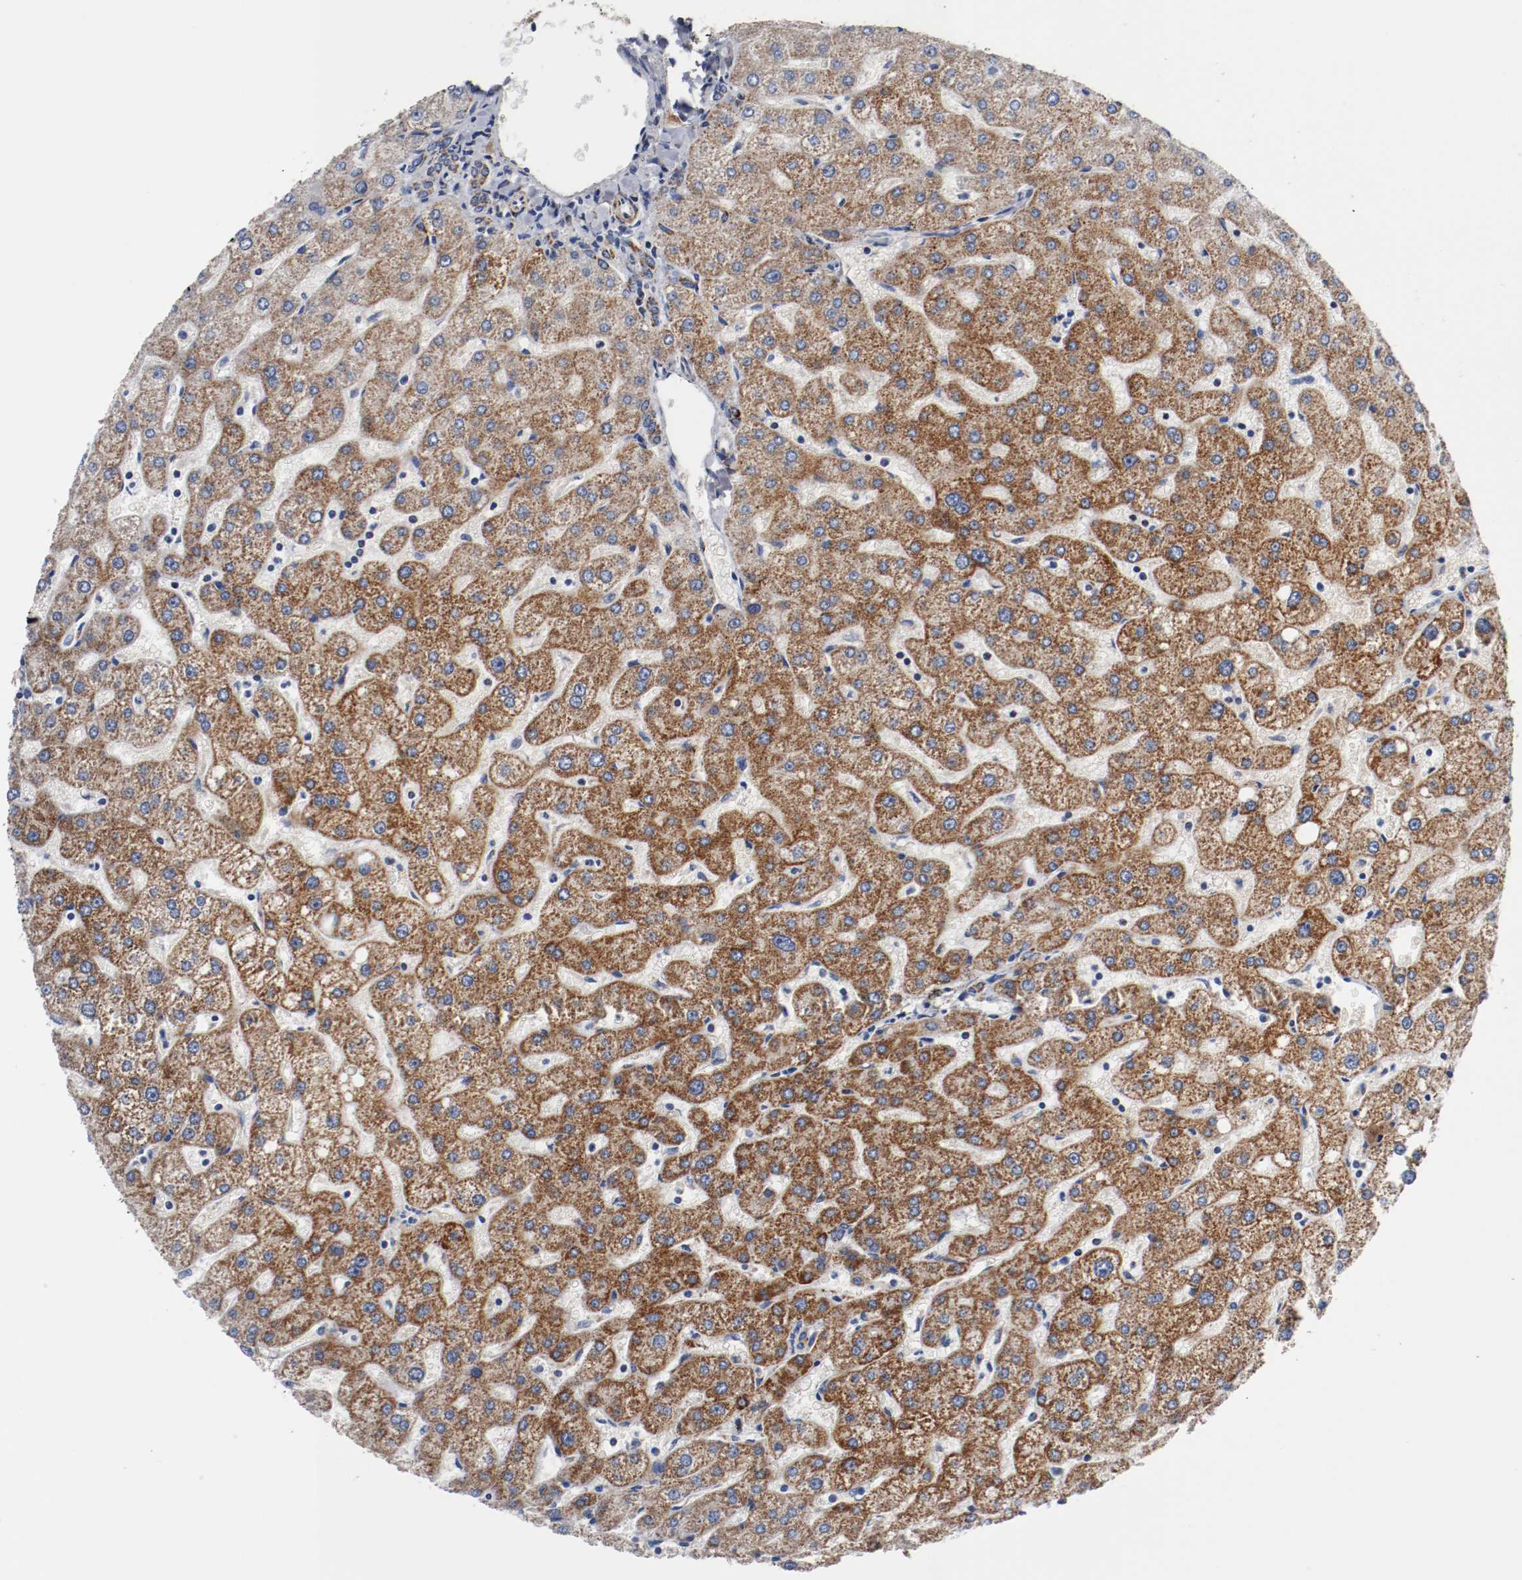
{"staining": {"intensity": "moderate", "quantity": ">75%", "location": "cytoplasmic/membranous"}, "tissue": "liver", "cell_type": "Cholangiocytes", "image_type": "normal", "snomed": [{"axis": "morphology", "description": "Normal tissue, NOS"}, {"axis": "topography", "description": "Liver"}], "caption": "DAB immunohistochemical staining of normal human liver exhibits moderate cytoplasmic/membranous protein staining in about >75% of cholangiocytes.", "gene": "TUBD1", "patient": {"sex": "male", "age": 67}}